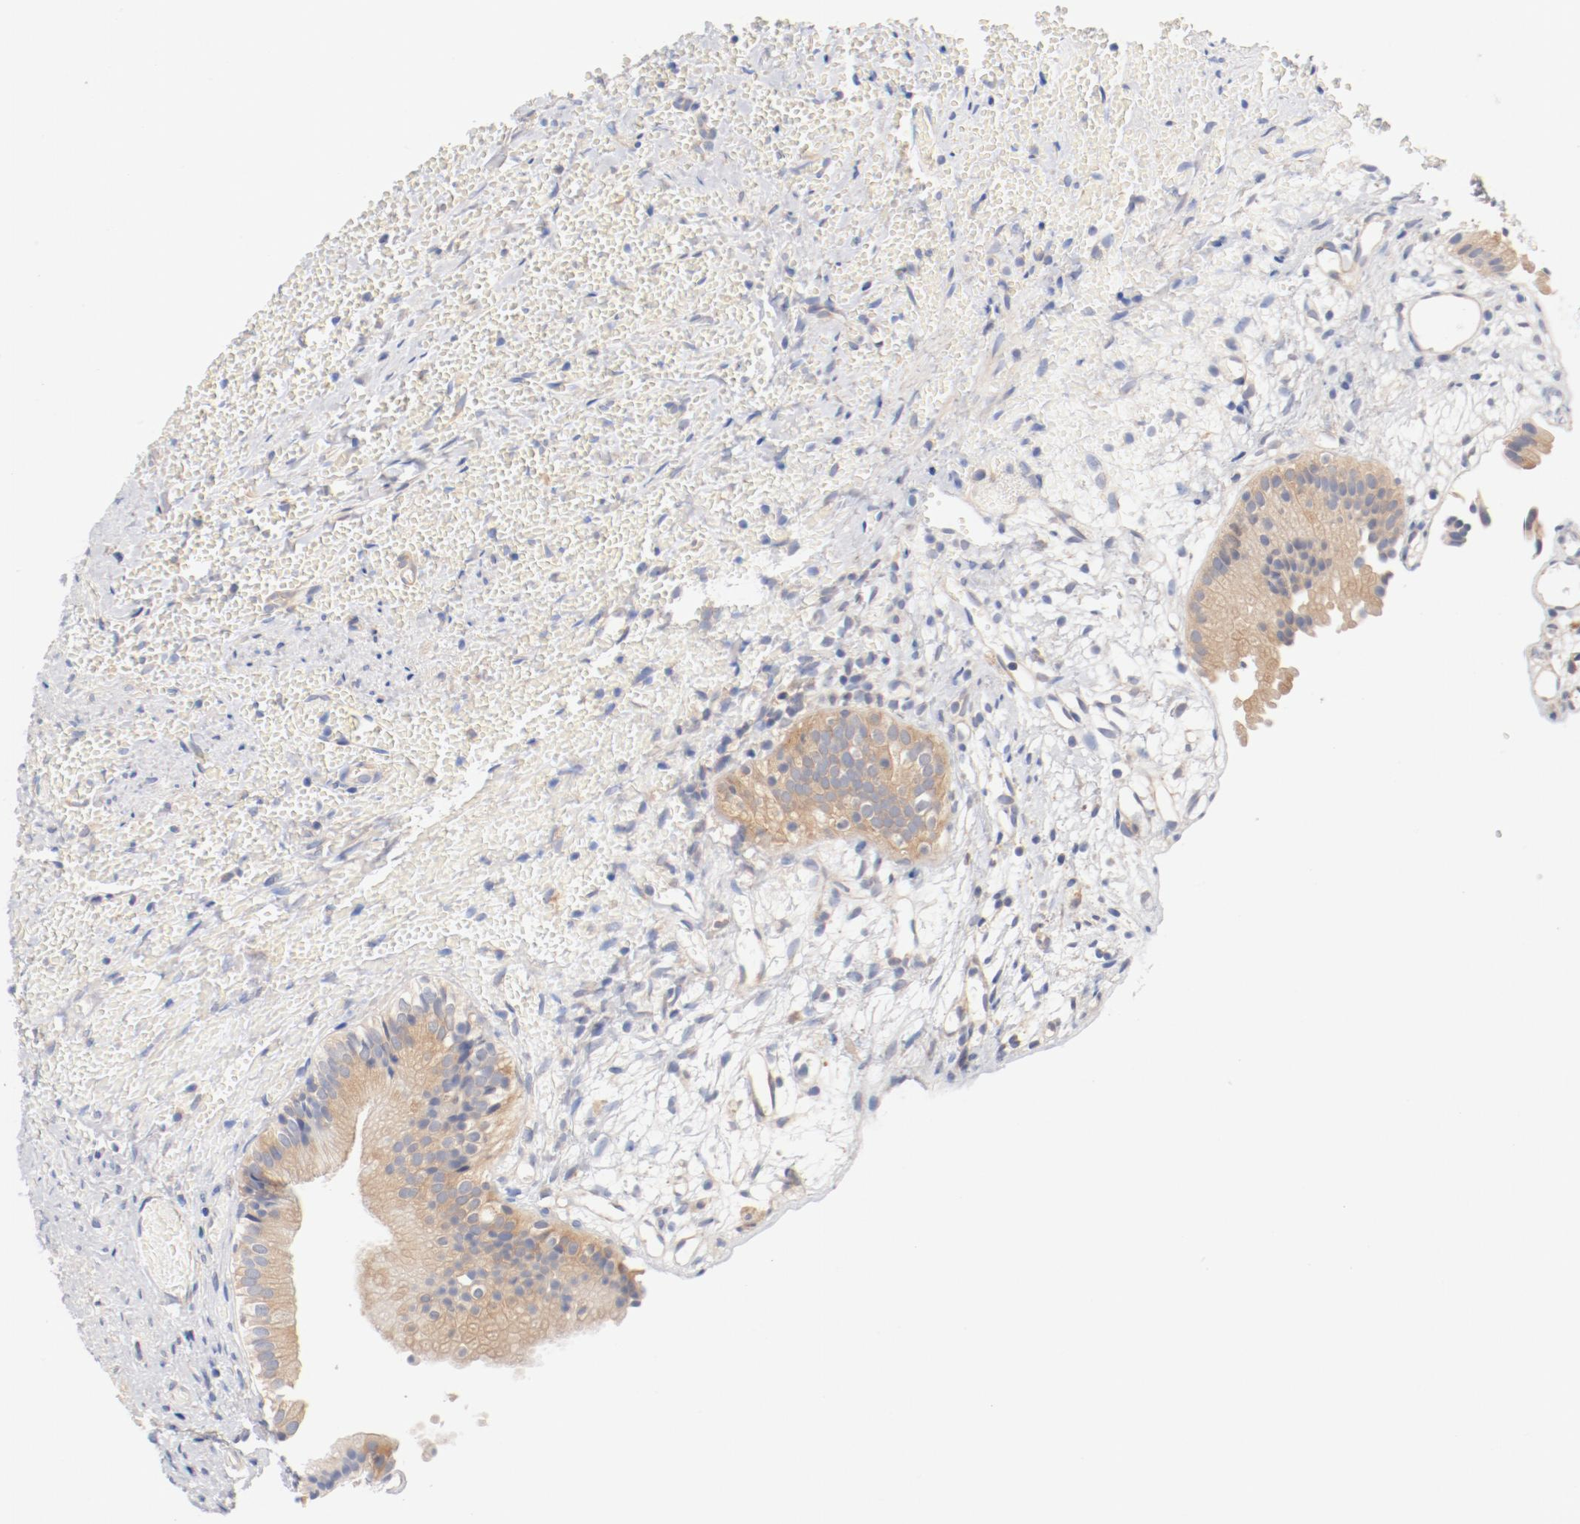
{"staining": {"intensity": "weak", "quantity": ">75%", "location": "cytoplasmic/membranous"}, "tissue": "gallbladder", "cell_type": "Glandular cells", "image_type": "normal", "snomed": [{"axis": "morphology", "description": "Normal tissue, NOS"}, {"axis": "topography", "description": "Gallbladder"}], "caption": "A high-resolution photomicrograph shows immunohistochemistry (IHC) staining of unremarkable gallbladder, which reveals weak cytoplasmic/membranous staining in approximately >75% of glandular cells.", "gene": "DYNC1H1", "patient": {"sex": "male", "age": 65}}